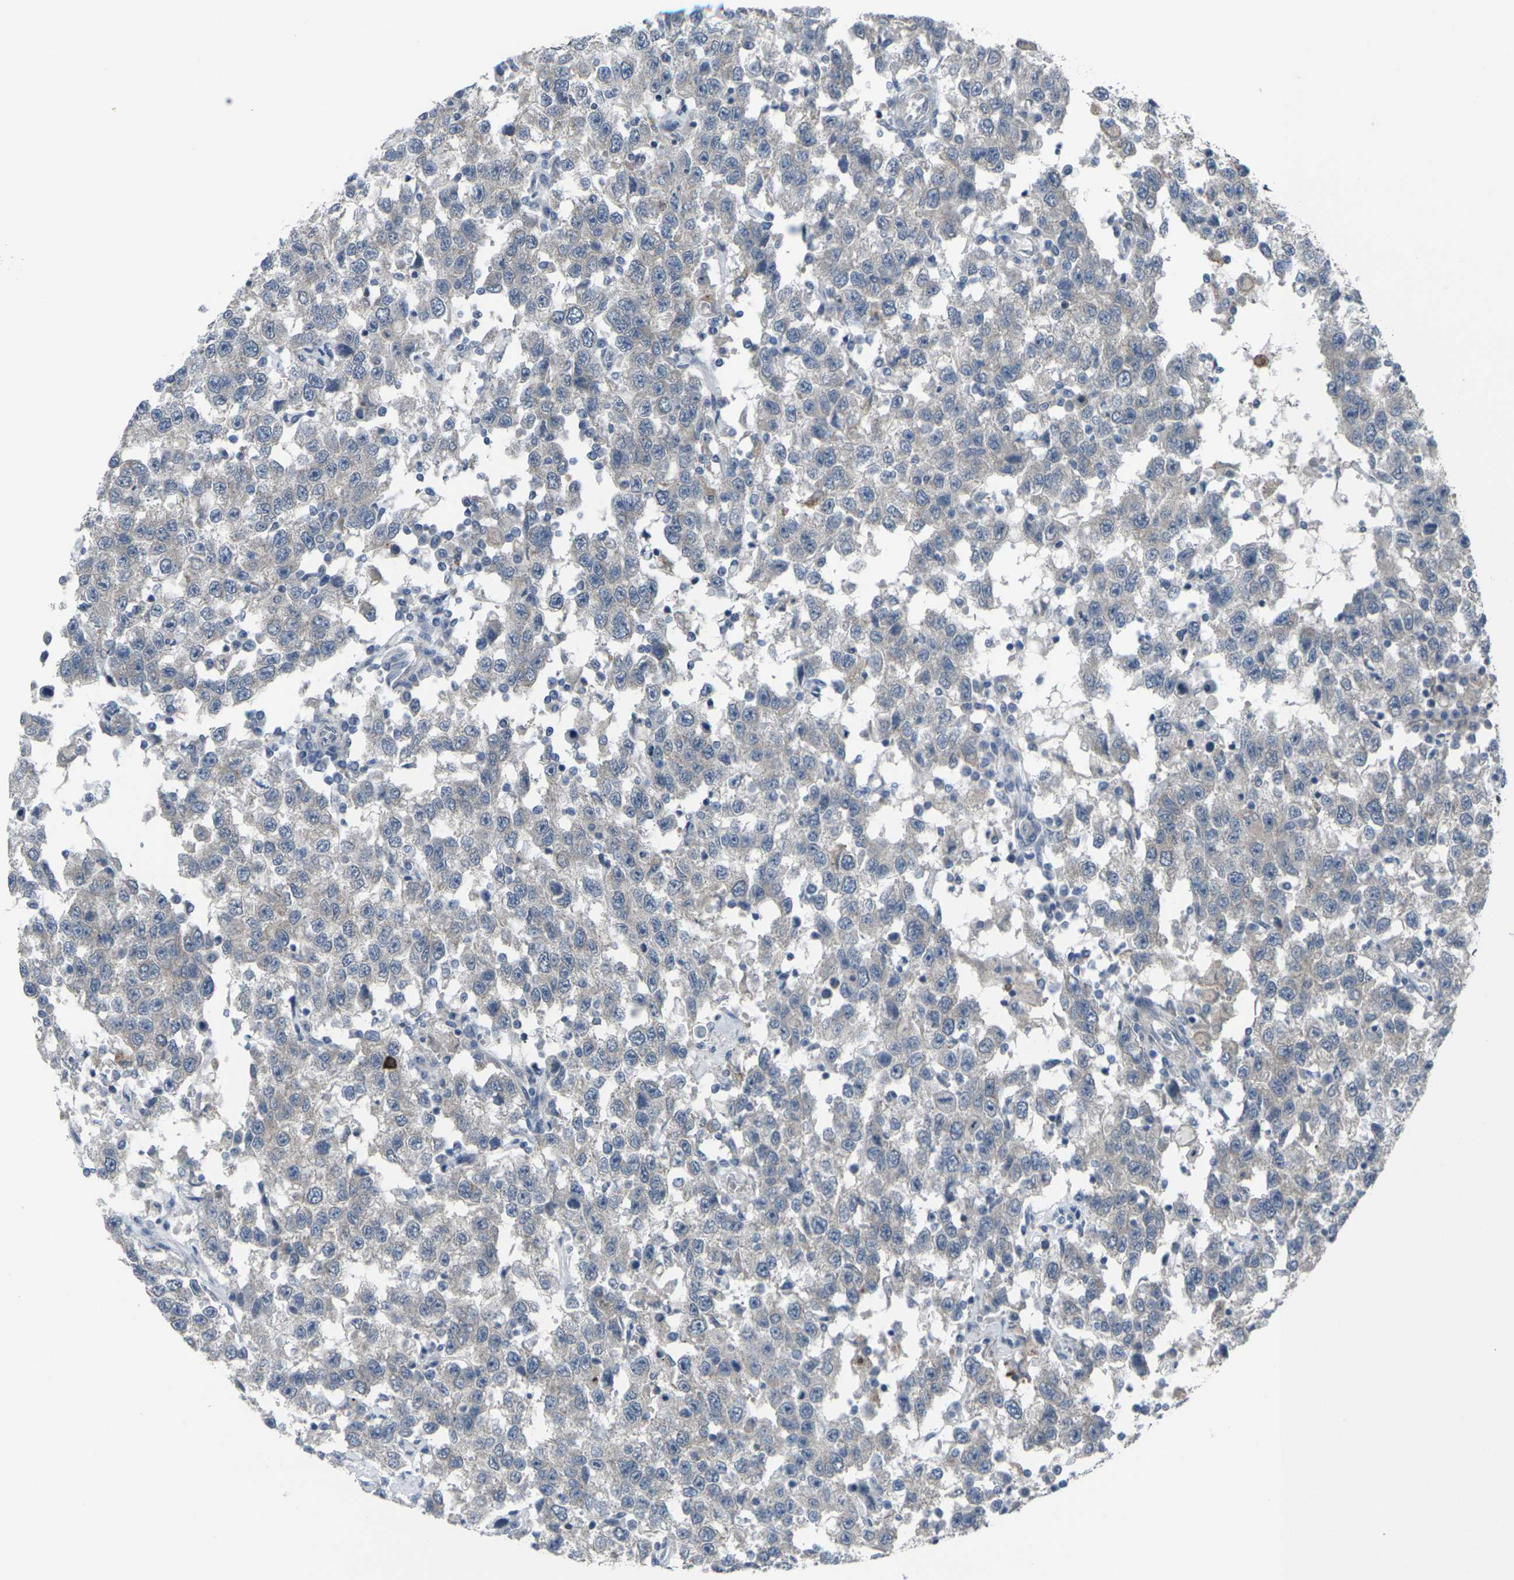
{"staining": {"intensity": "negative", "quantity": "none", "location": "none"}, "tissue": "testis cancer", "cell_type": "Tumor cells", "image_type": "cancer", "snomed": [{"axis": "morphology", "description": "Seminoma, NOS"}, {"axis": "topography", "description": "Testis"}], "caption": "Immunohistochemistry photomicrograph of human testis seminoma stained for a protein (brown), which shows no positivity in tumor cells.", "gene": "CCR10", "patient": {"sex": "male", "age": 41}}